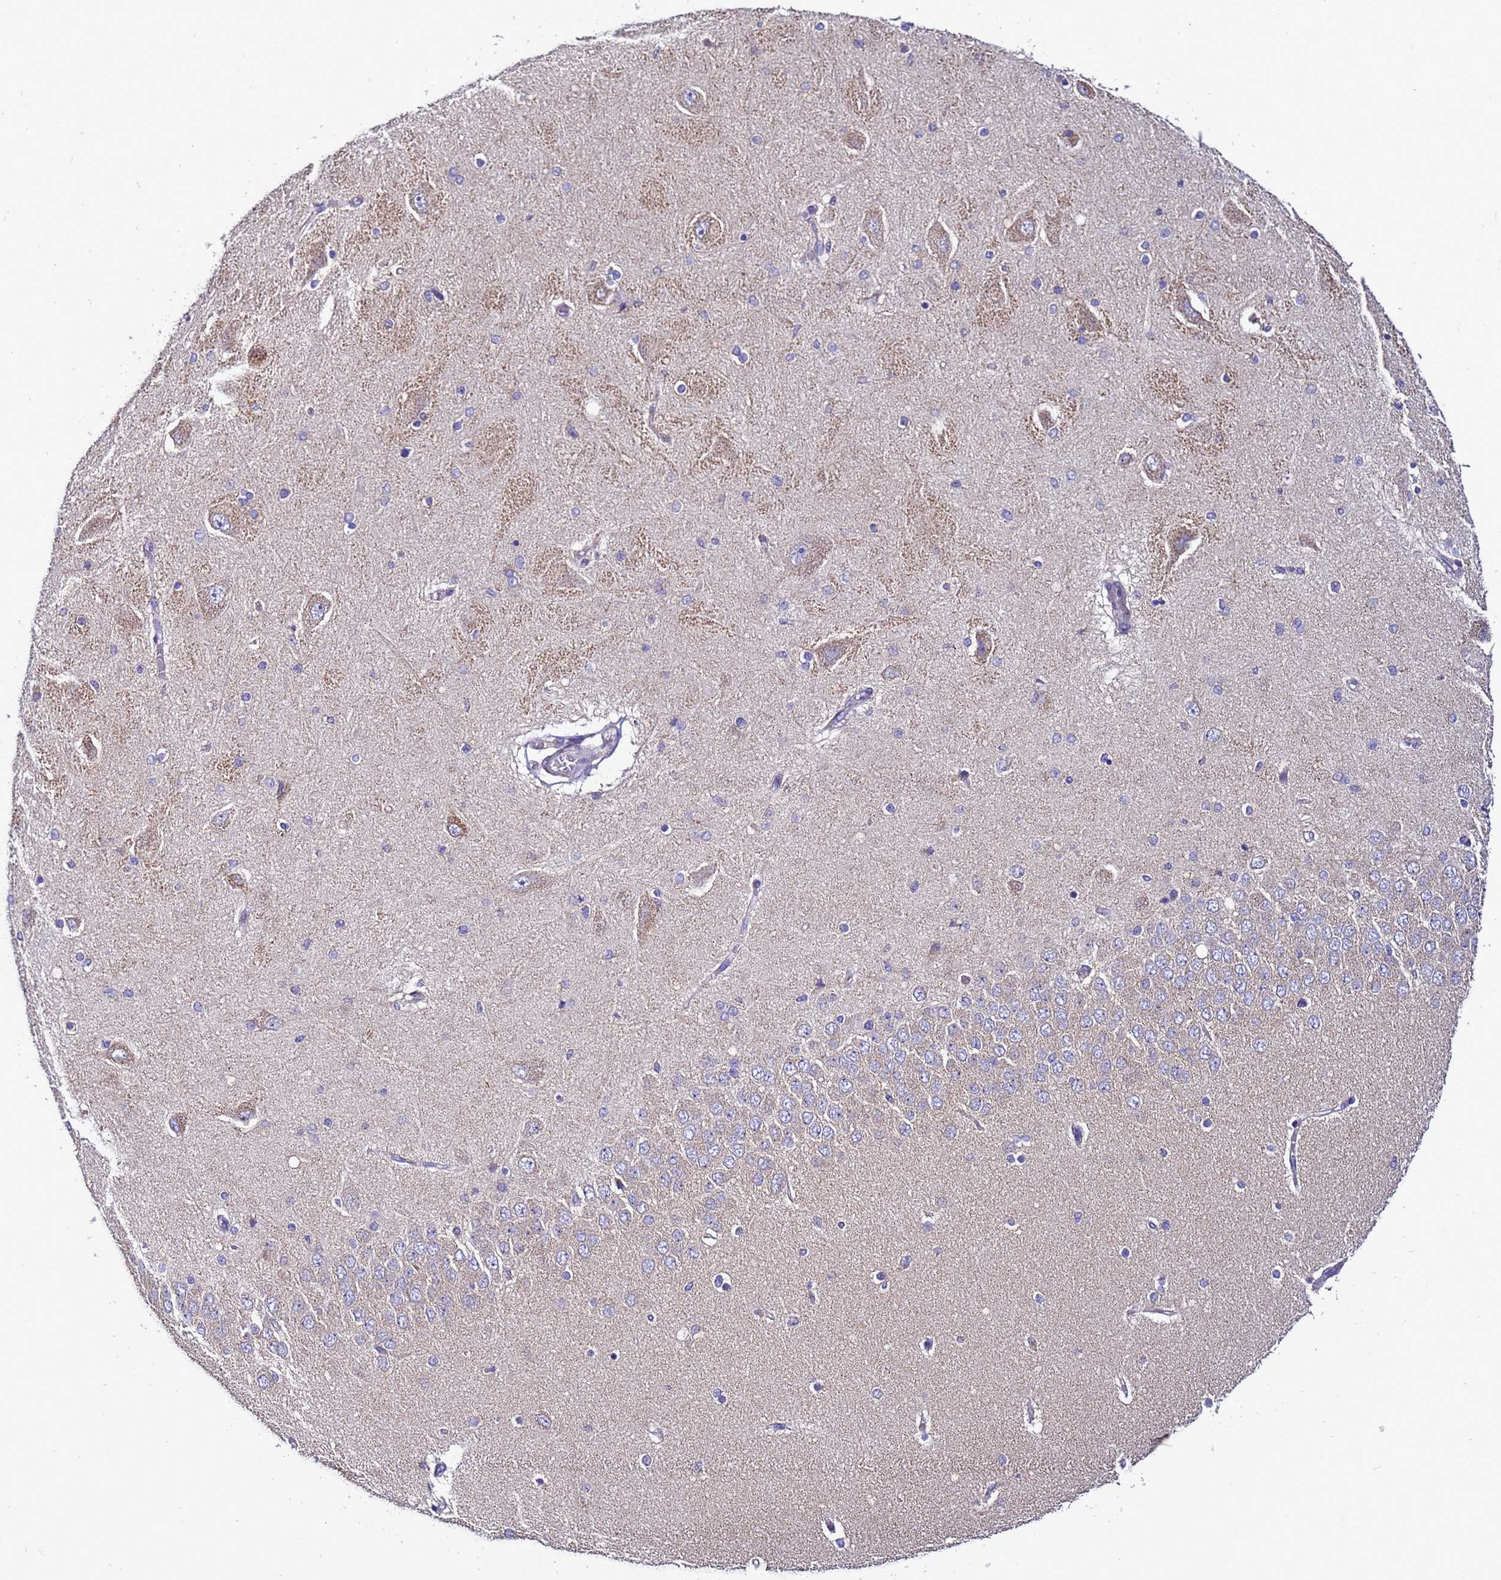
{"staining": {"intensity": "negative", "quantity": "none", "location": "none"}, "tissue": "hippocampus", "cell_type": "Glial cells", "image_type": "normal", "snomed": [{"axis": "morphology", "description": "Normal tissue, NOS"}, {"axis": "topography", "description": "Hippocampus"}], "caption": "Immunohistochemistry (IHC) micrograph of normal hippocampus: hippocampus stained with DAB displays no significant protein expression in glial cells.", "gene": "HIGD2A", "patient": {"sex": "female", "age": 54}}